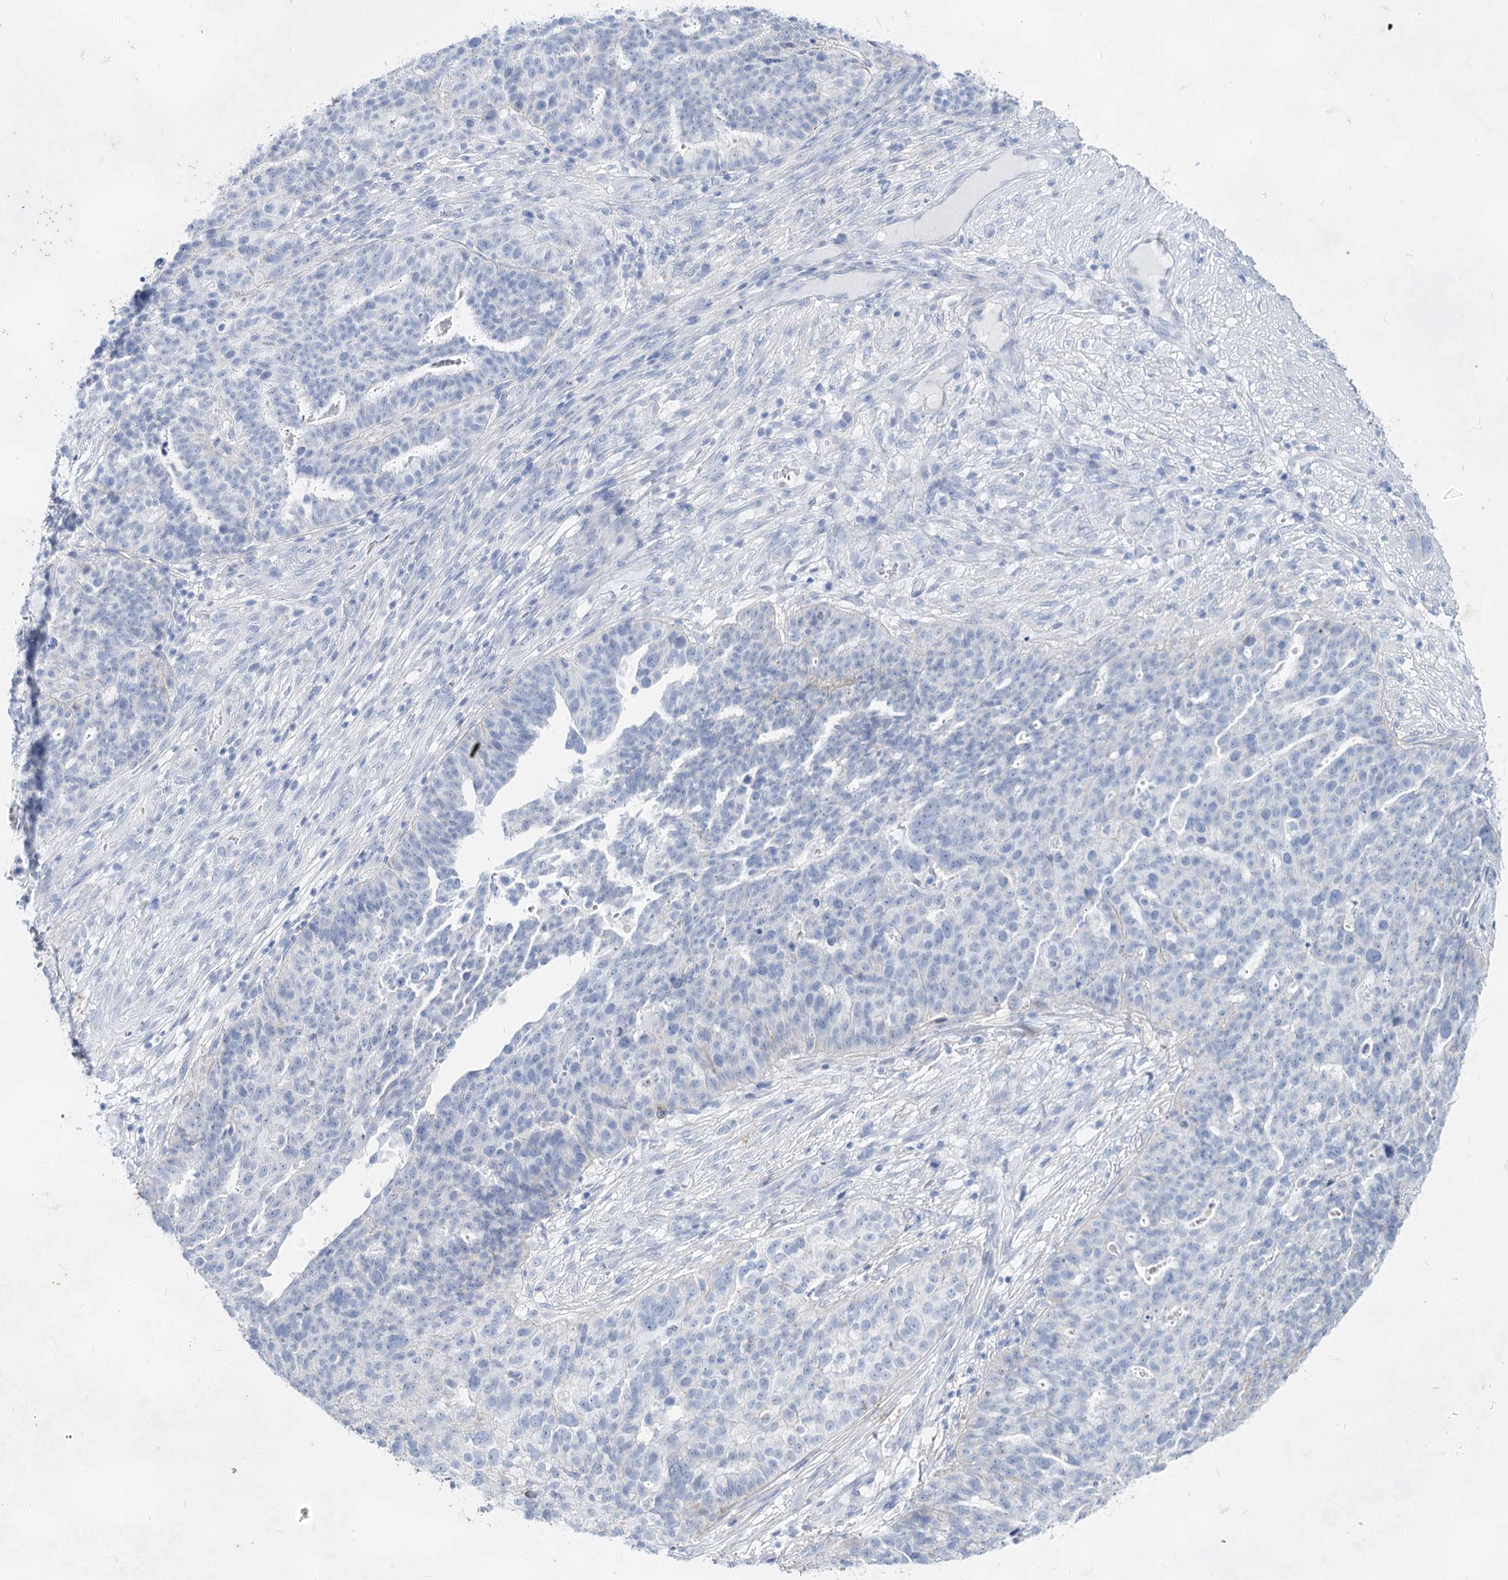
{"staining": {"intensity": "negative", "quantity": "none", "location": "none"}, "tissue": "ovarian cancer", "cell_type": "Tumor cells", "image_type": "cancer", "snomed": [{"axis": "morphology", "description": "Cystadenocarcinoma, serous, NOS"}, {"axis": "topography", "description": "Ovary"}], "caption": "This is an immunohistochemistry histopathology image of human ovarian serous cystadenocarcinoma. There is no expression in tumor cells.", "gene": "ACRV1", "patient": {"sex": "female", "age": 59}}